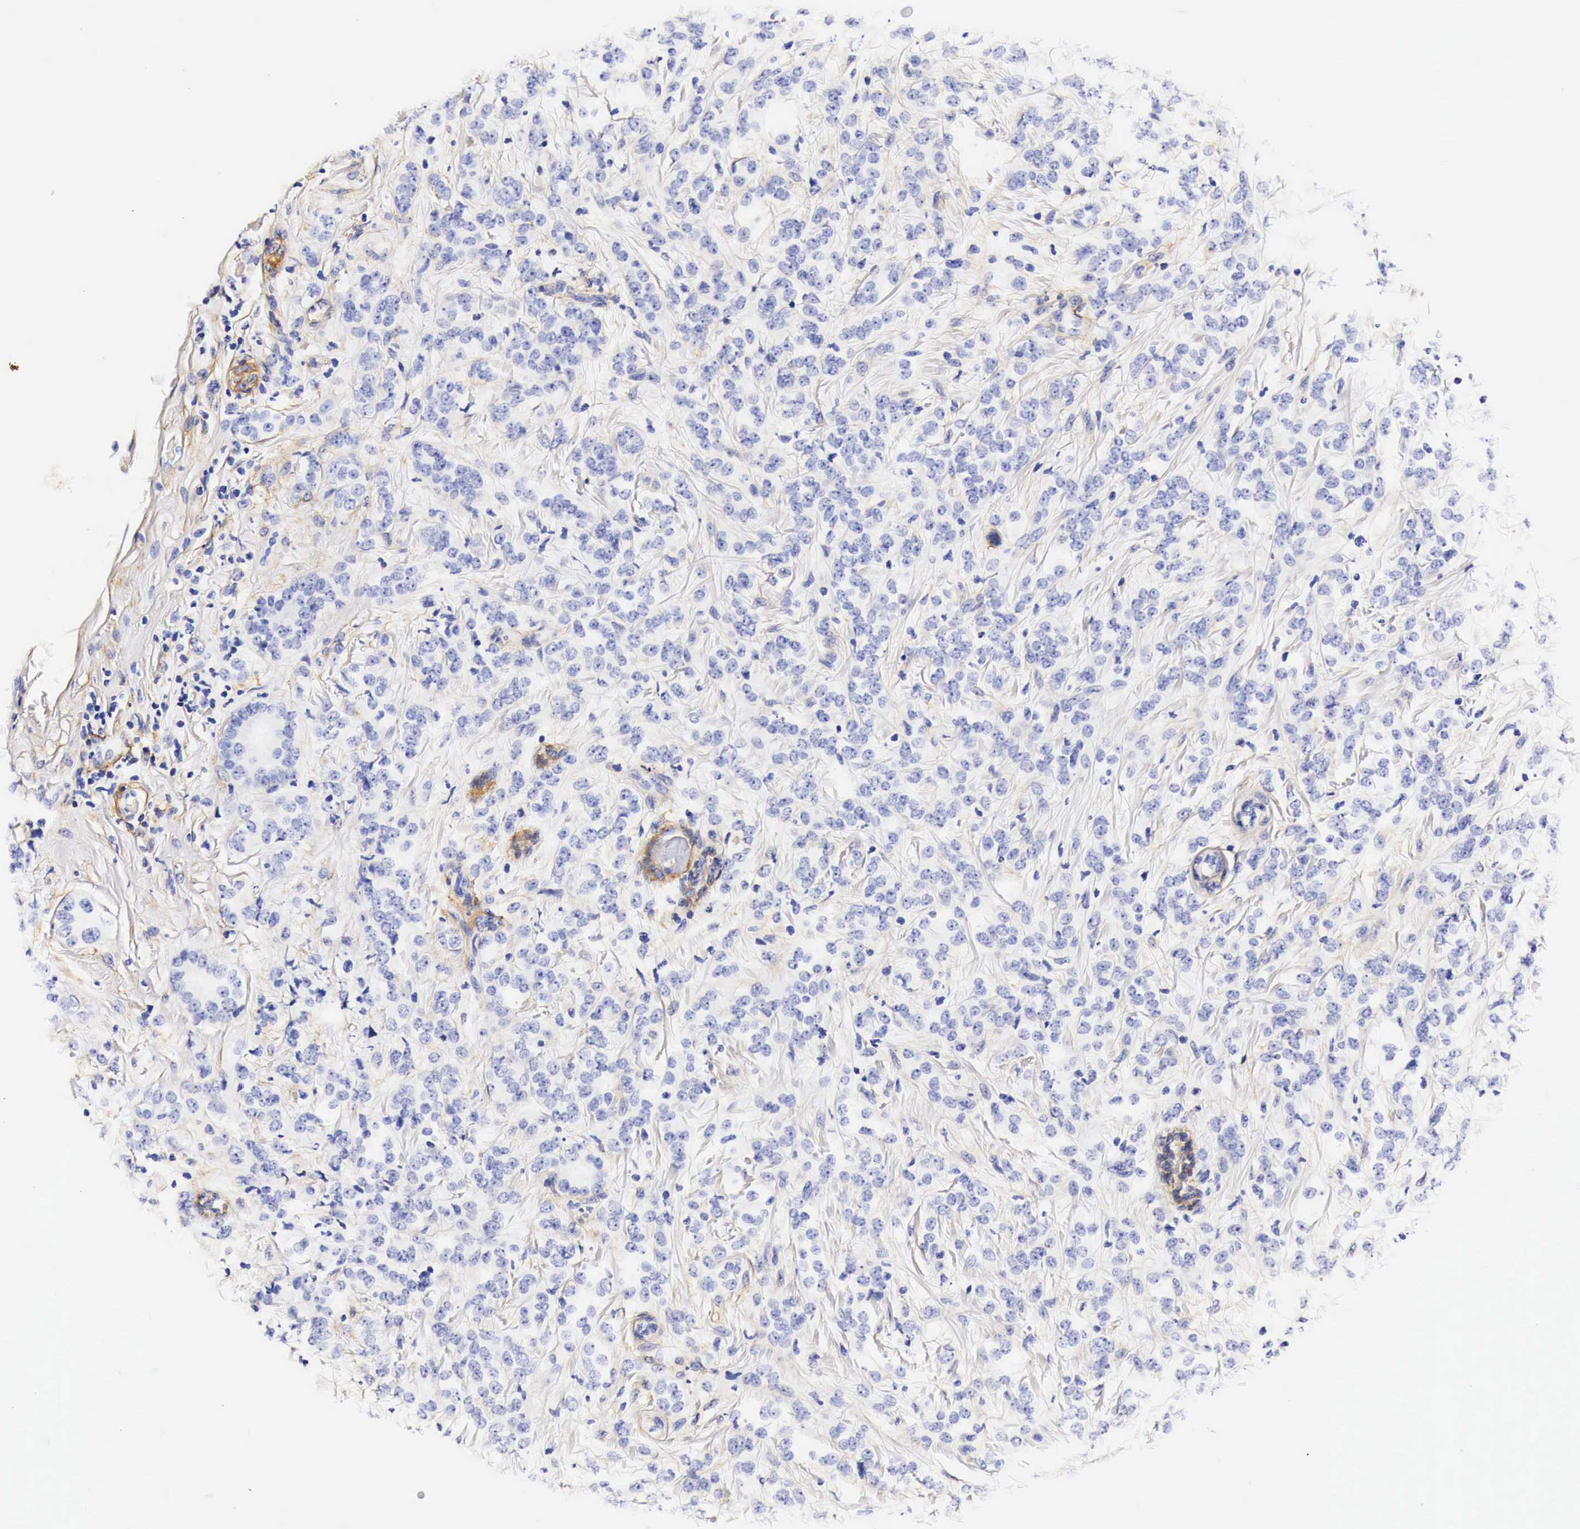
{"staining": {"intensity": "weak", "quantity": "<25%", "location": "cytoplasmic/membranous"}, "tissue": "breast cancer", "cell_type": "Tumor cells", "image_type": "cancer", "snomed": [{"axis": "morphology", "description": "Duct carcinoma"}, {"axis": "topography", "description": "Breast"}], "caption": "This is an IHC micrograph of breast cancer. There is no staining in tumor cells.", "gene": "EGFR", "patient": {"sex": "female", "age": 53}}